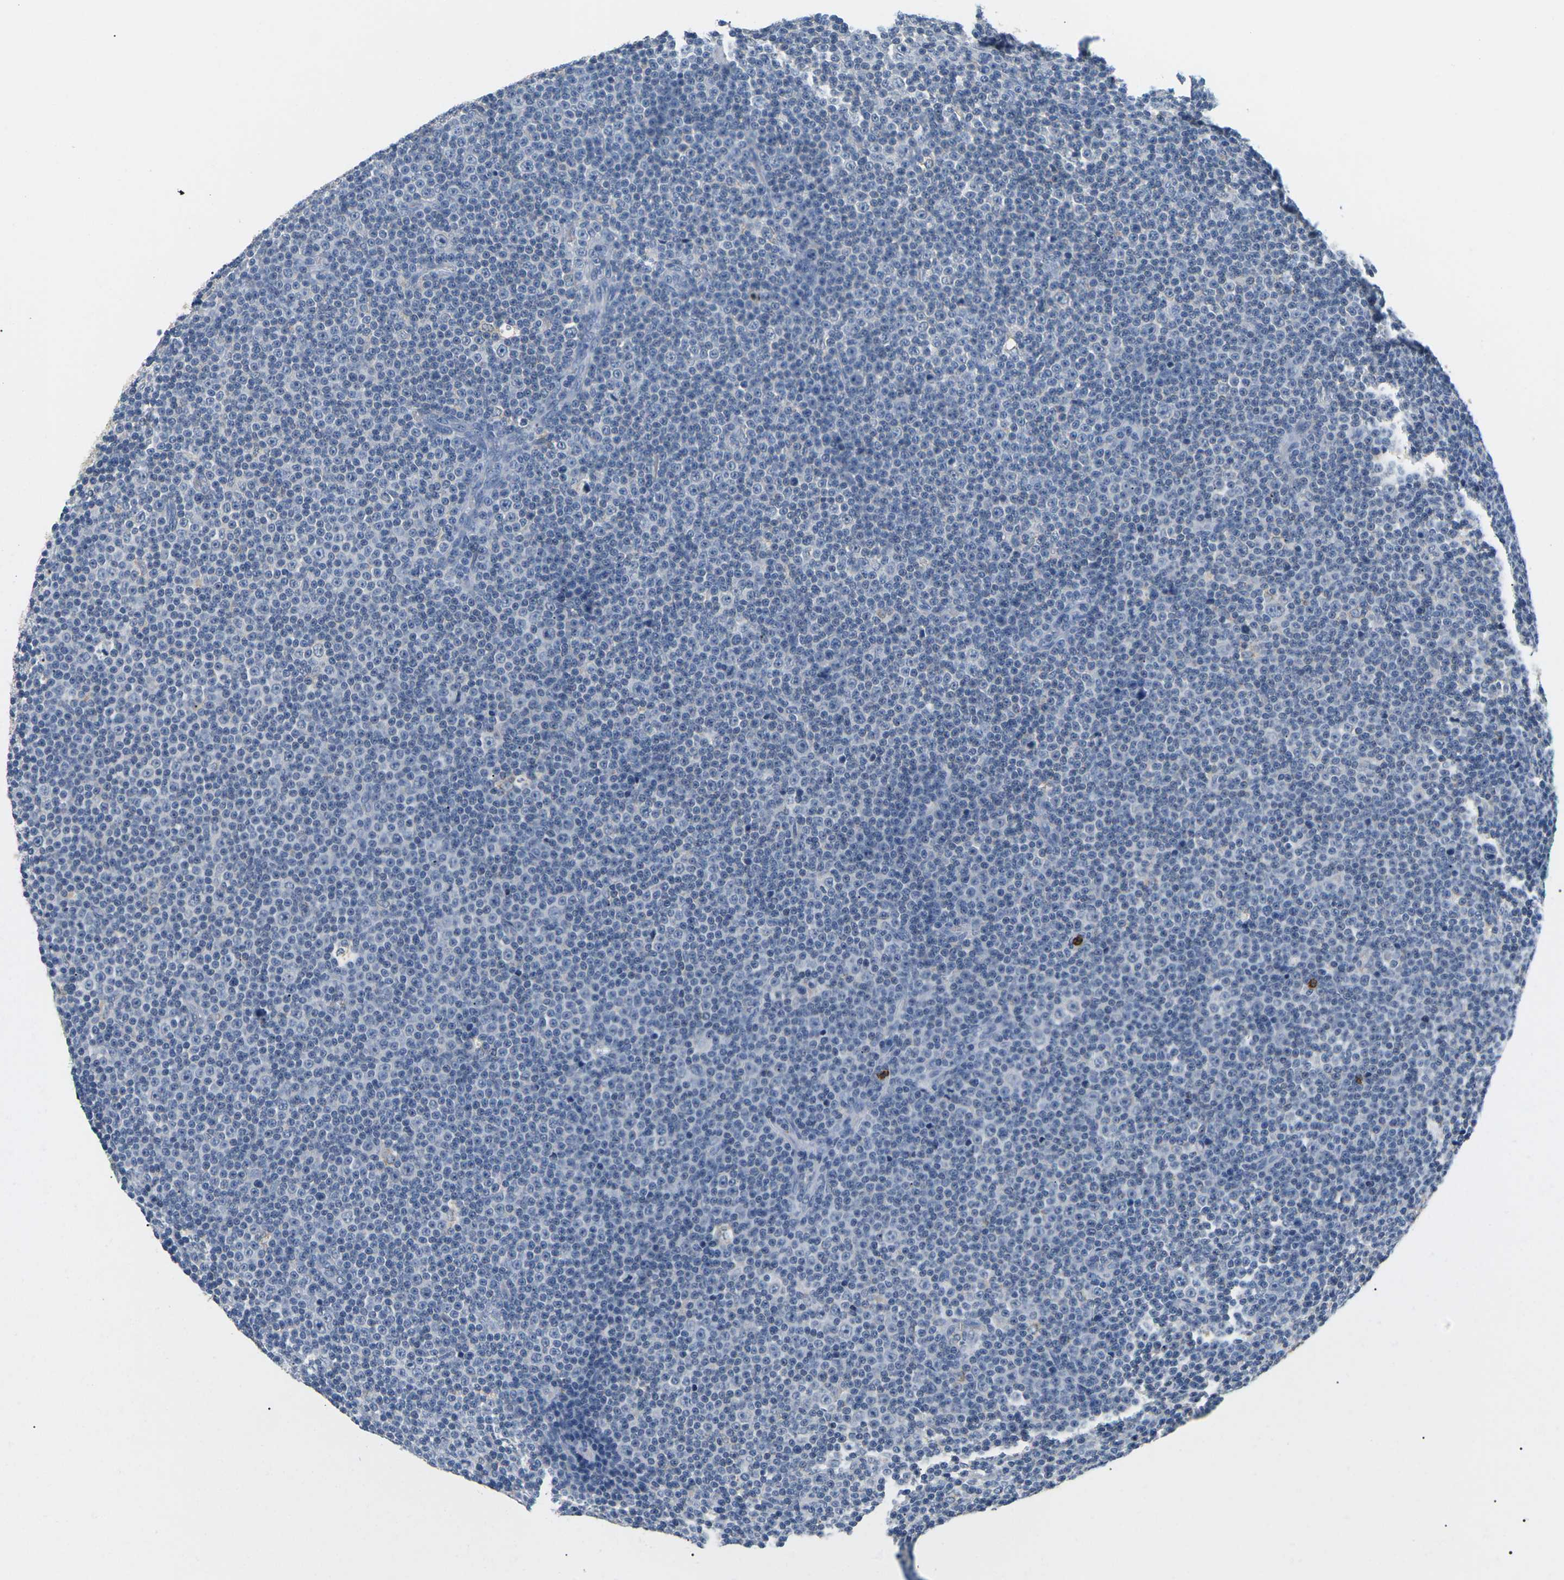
{"staining": {"intensity": "negative", "quantity": "none", "location": "none"}, "tissue": "lymphoma", "cell_type": "Tumor cells", "image_type": "cancer", "snomed": [{"axis": "morphology", "description": "Malignant lymphoma, non-Hodgkin's type, Low grade"}, {"axis": "topography", "description": "Lymph node"}], "caption": "There is no significant staining in tumor cells of lymphoma.", "gene": "ADM", "patient": {"sex": "female", "age": 67}}